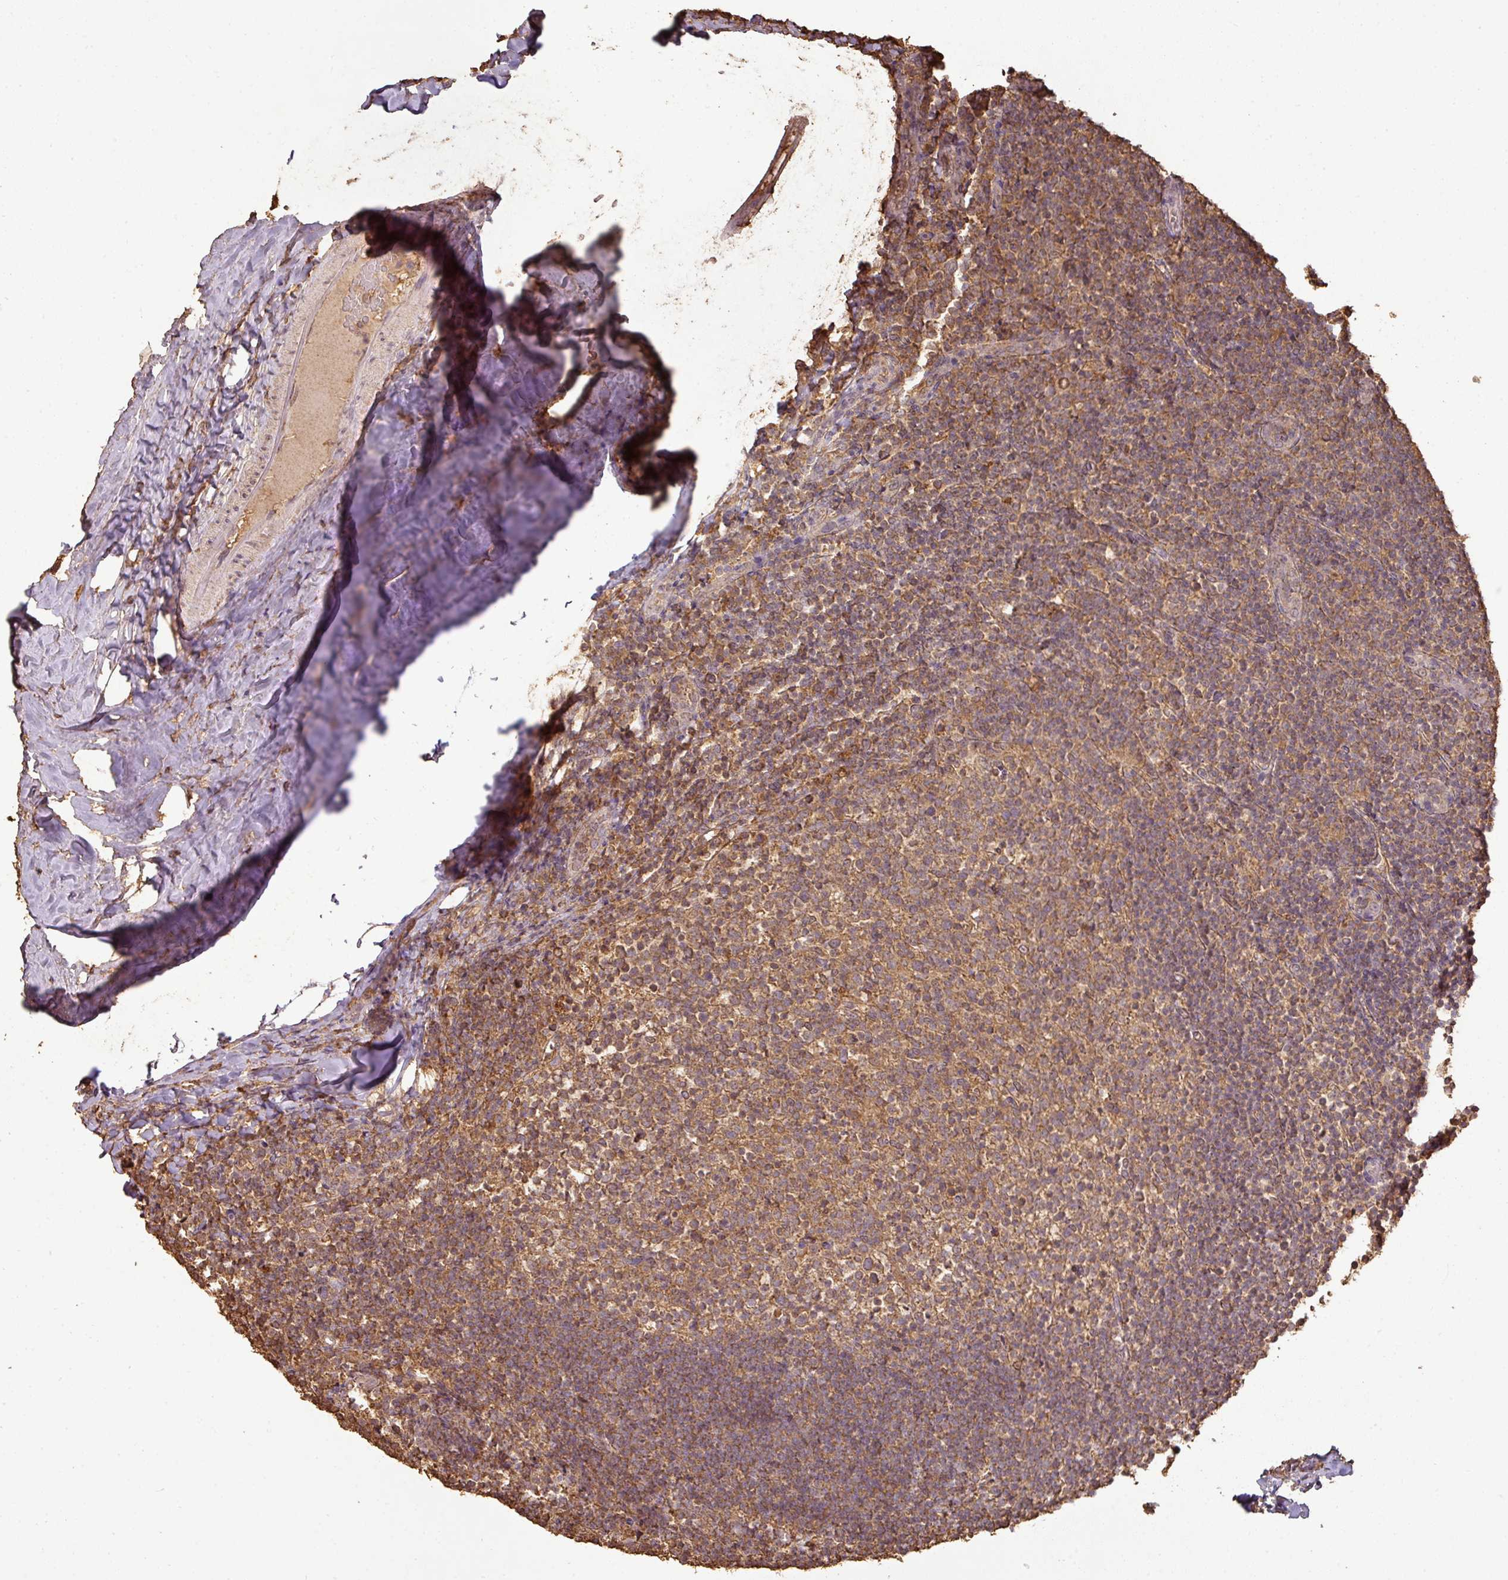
{"staining": {"intensity": "moderate", "quantity": ">75%", "location": "cytoplasmic/membranous"}, "tissue": "tonsil", "cell_type": "Germinal center cells", "image_type": "normal", "snomed": [{"axis": "morphology", "description": "Normal tissue, NOS"}, {"axis": "topography", "description": "Tonsil"}], "caption": "The photomicrograph shows immunohistochemical staining of benign tonsil. There is moderate cytoplasmic/membranous positivity is identified in approximately >75% of germinal center cells. Nuclei are stained in blue.", "gene": "ATAT1", "patient": {"sex": "female", "age": 10}}